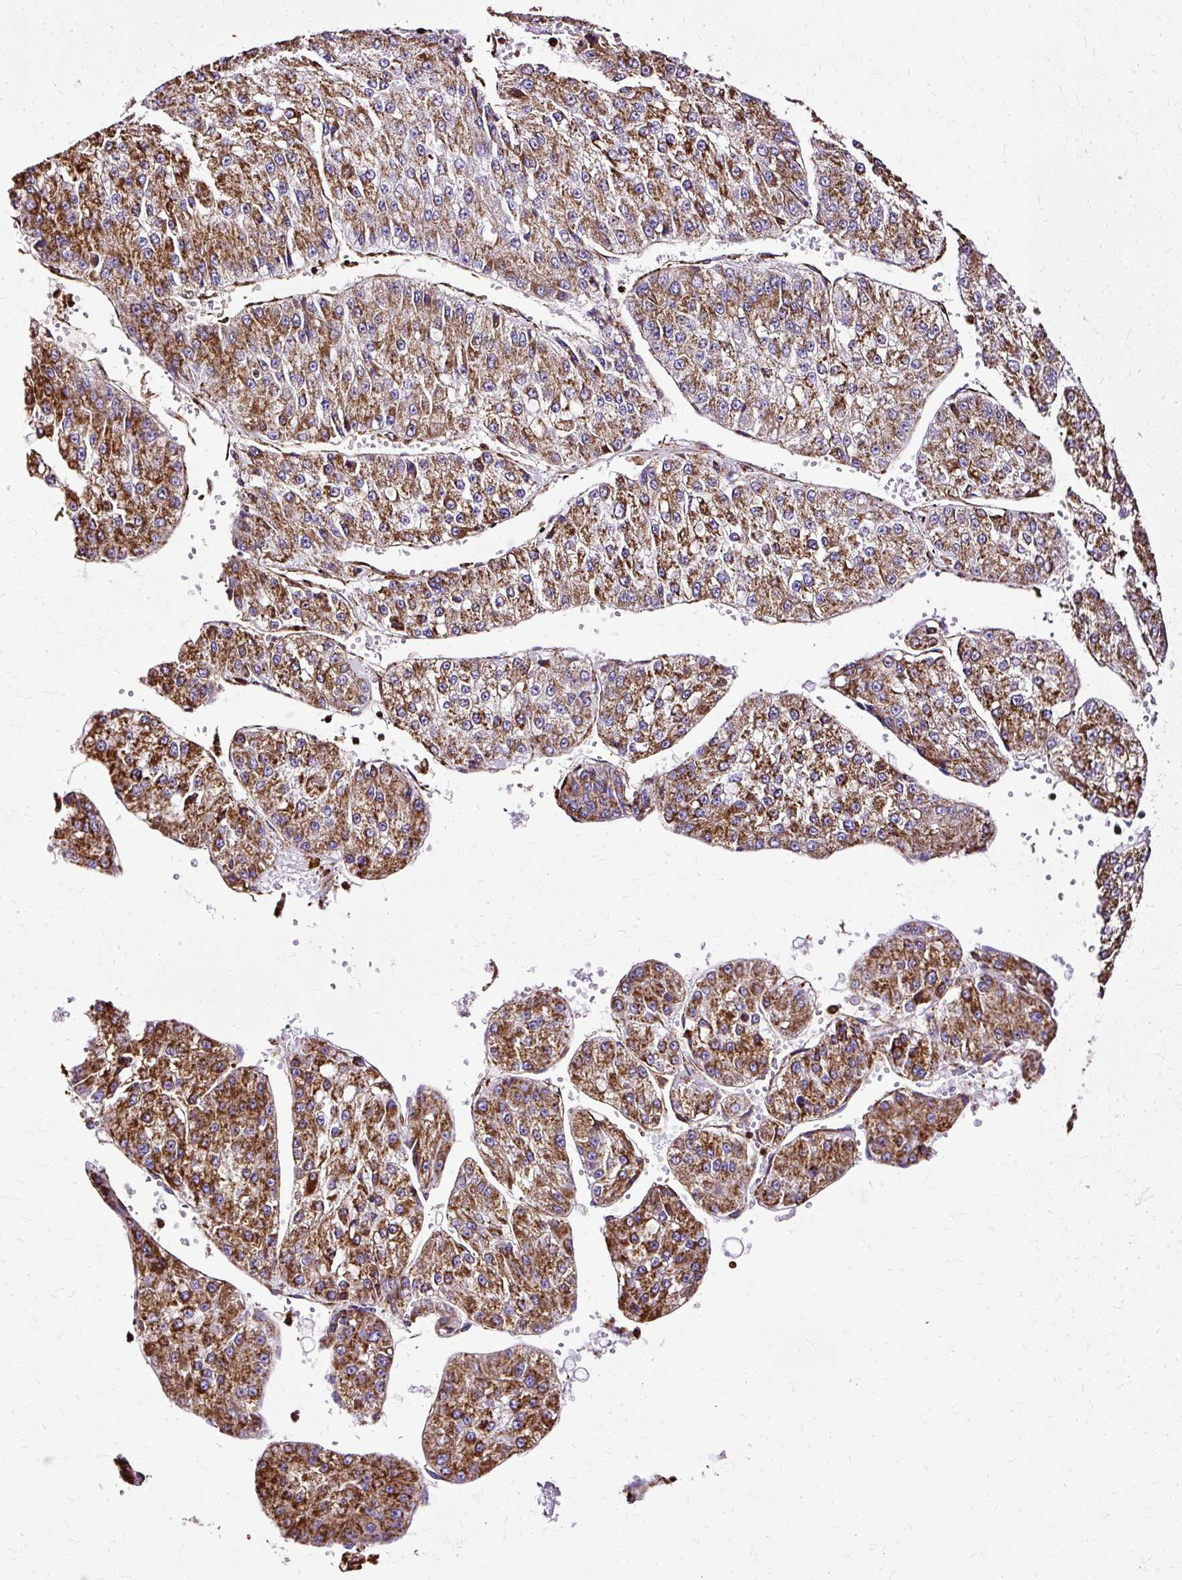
{"staining": {"intensity": "strong", "quantity": ">75%", "location": "cytoplasmic/membranous"}, "tissue": "liver cancer", "cell_type": "Tumor cells", "image_type": "cancer", "snomed": [{"axis": "morphology", "description": "Carcinoma, Hepatocellular, NOS"}, {"axis": "topography", "description": "Liver"}], "caption": "Protein expression analysis of liver cancer shows strong cytoplasmic/membranous staining in approximately >75% of tumor cells.", "gene": "KLHL11", "patient": {"sex": "female", "age": 73}}